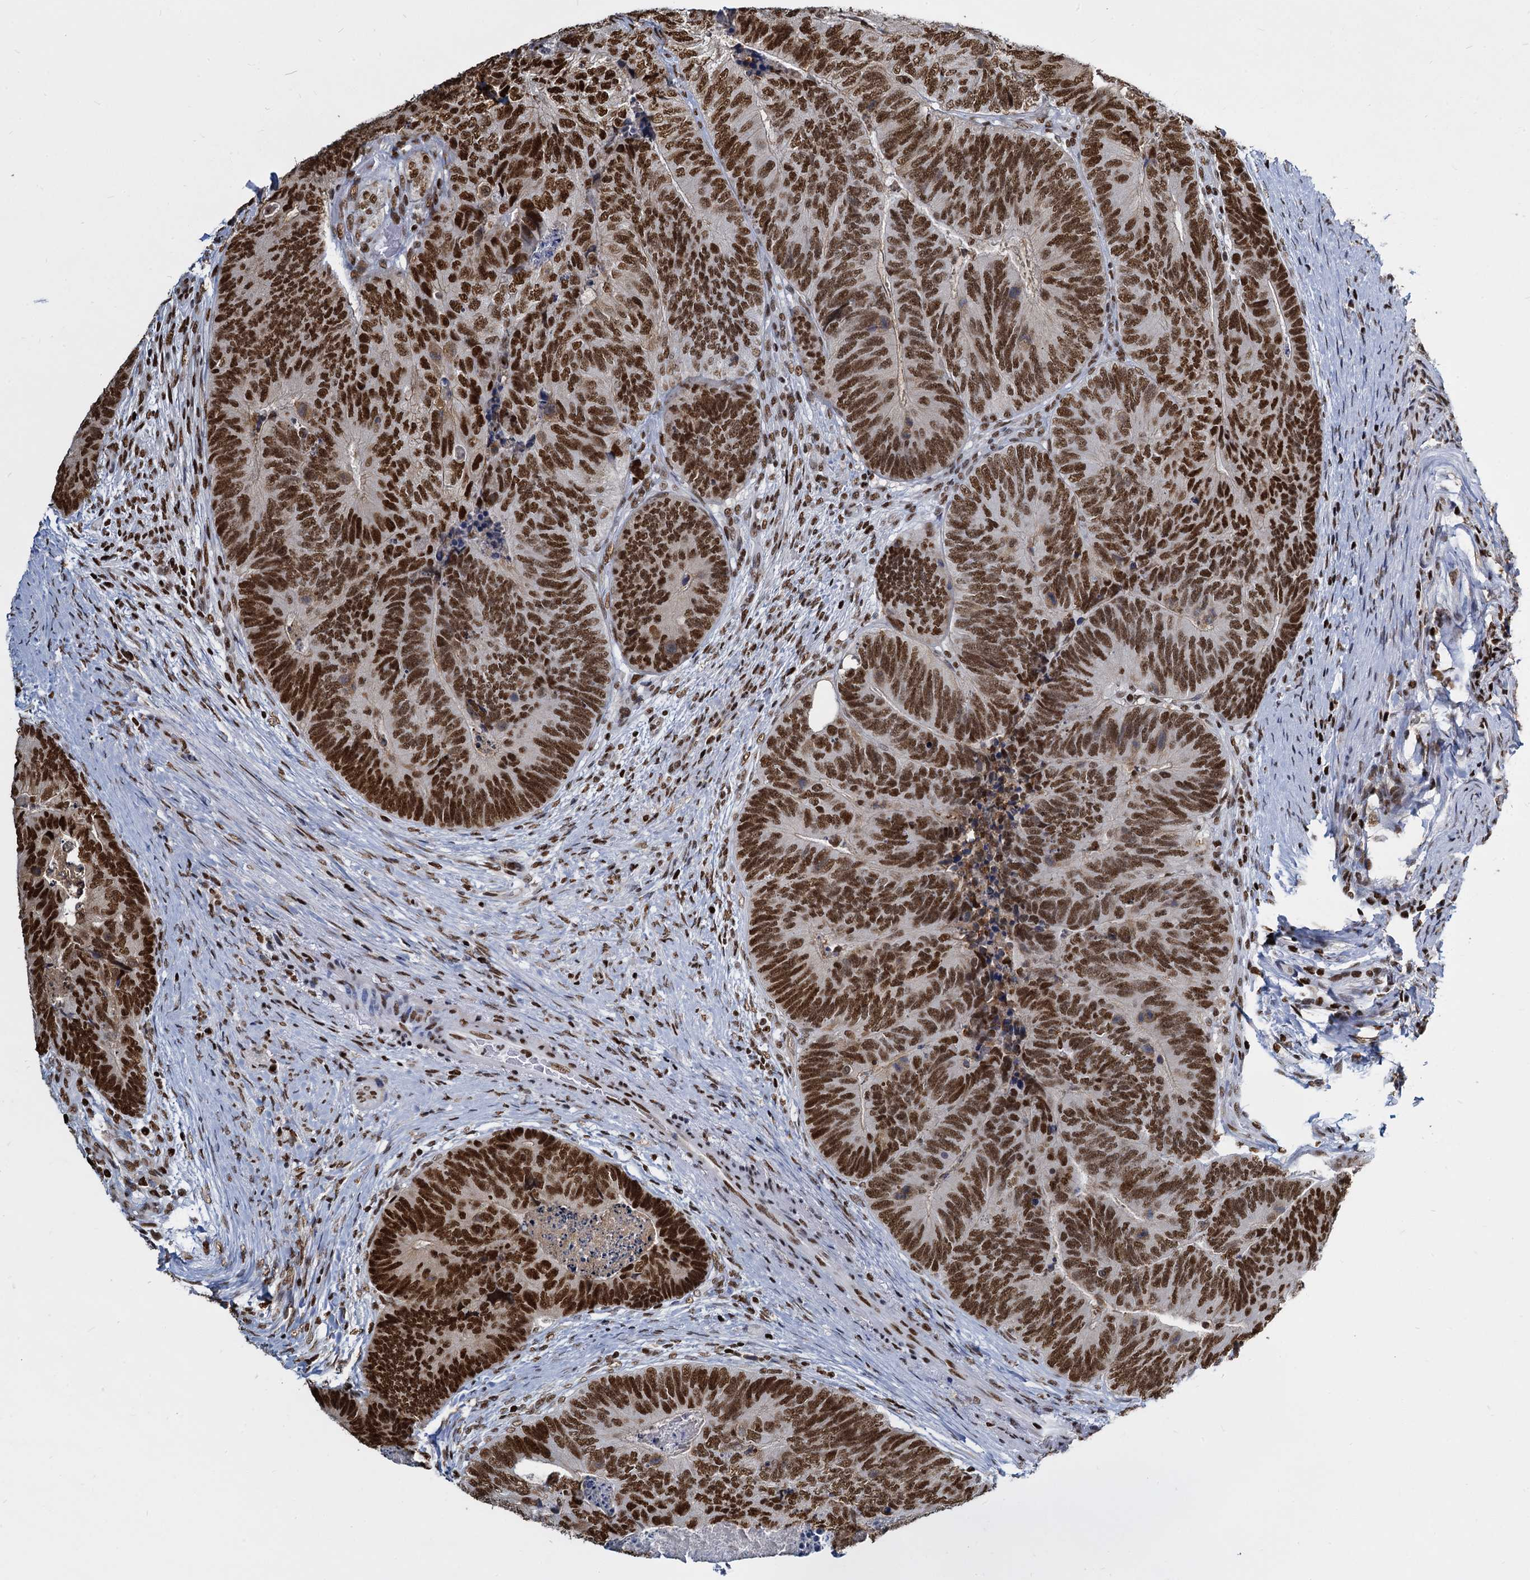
{"staining": {"intensity": "strong", "quantity": ">75%", "location": "nuclear"}, "tissue": "colorectal cancer", "cell_type": "Tumor cells", "image_type": "cancer", "snomed": [{"axis": "morphology", "description": "Adenocarcinoma, NOS"}, {"axis": "topography", "description": "Colon"}], "caption": "The histopathology image reveals immunohistochemical staining of colorectal adenocarcinoma. There is strong nuclear staining is seen in approximately >75% of tumor cells. The protein is shown in brown color, while the nuclei are stained blue.", "gene": "DCPS", "patient": {"sex": "female", "age": 67}}